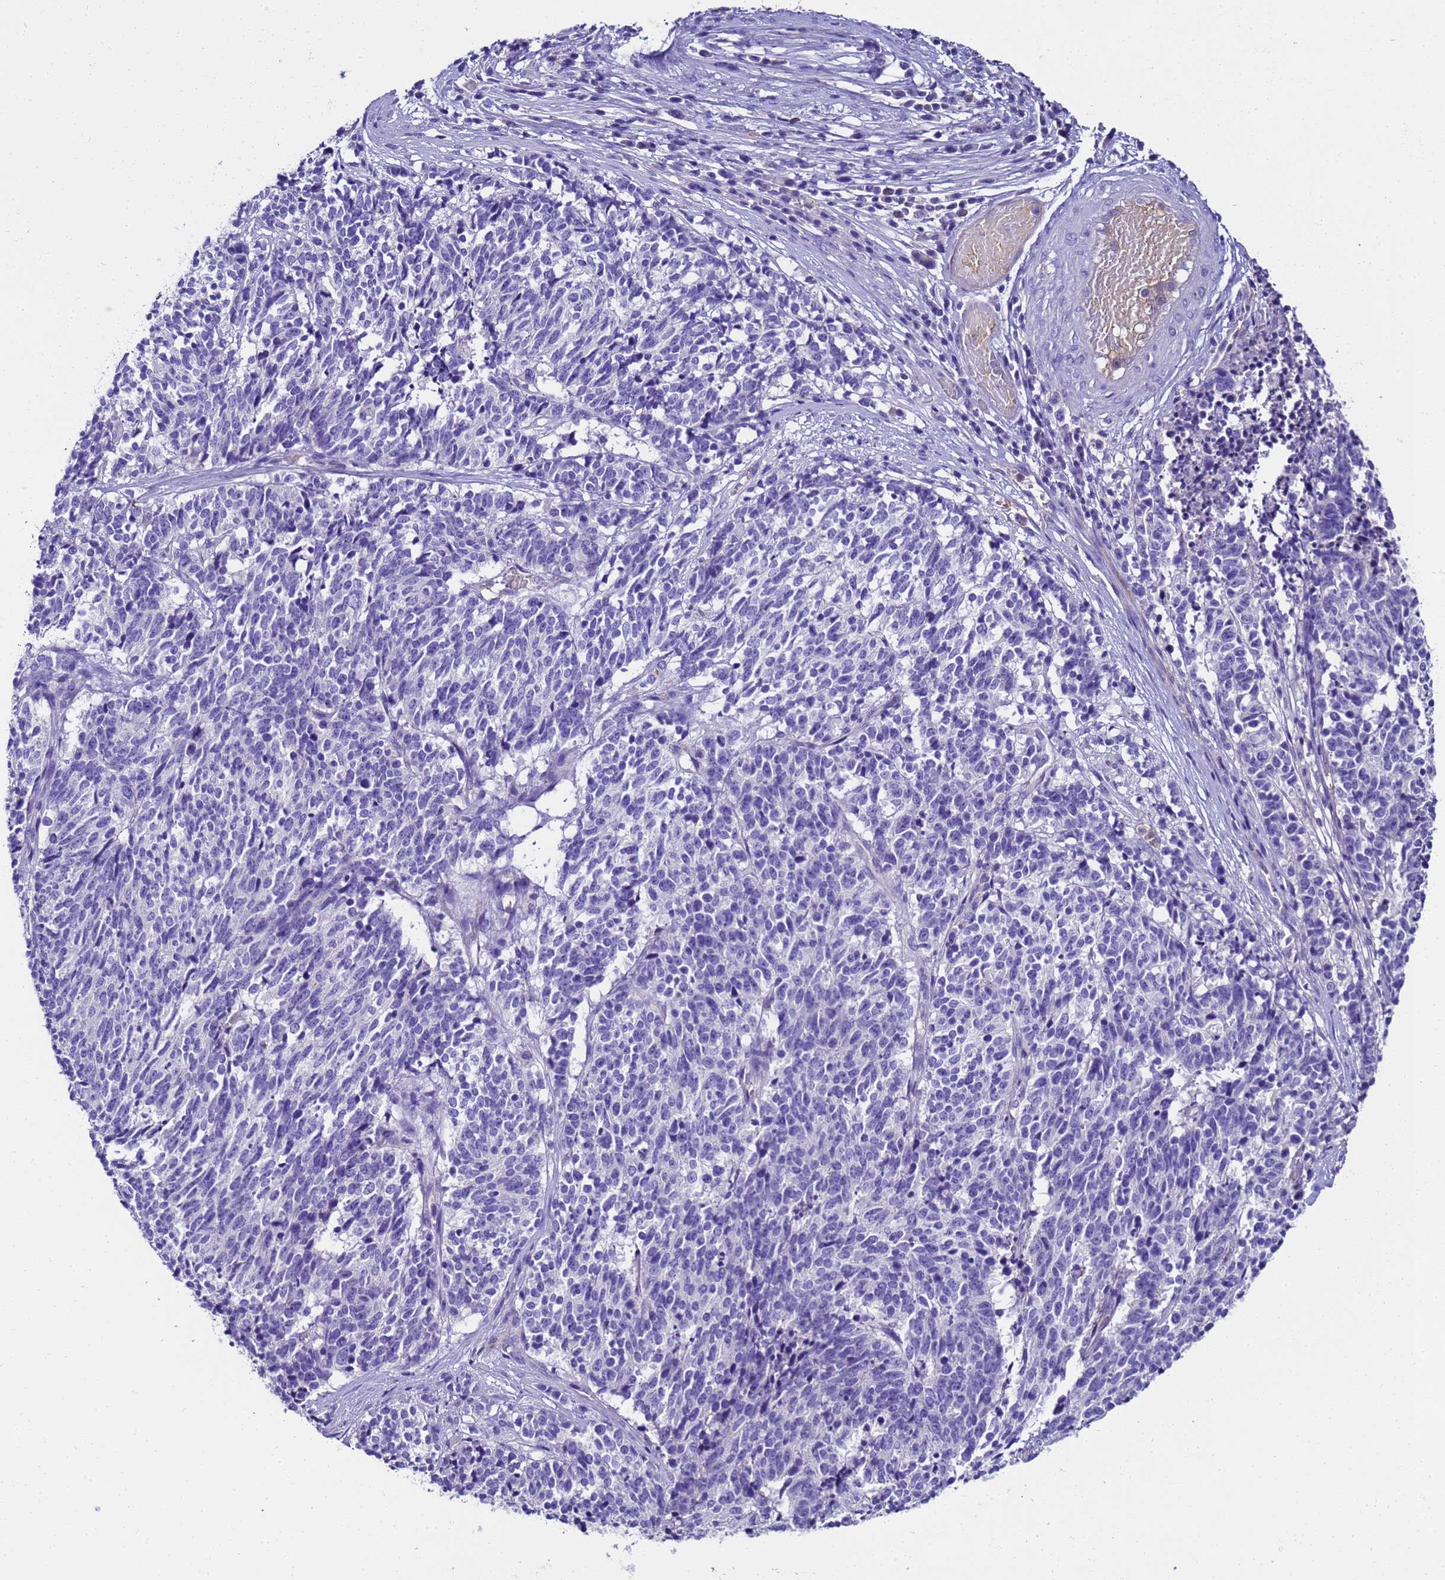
{"staining": {"intensity": "negative", "quantity": "none", "location": "none"}, "tissue": "cervical cancer", "cell_type": "Tumor cells", "image_type": "cancer", "snomed": [{"axis": "morphology", "description": "Squamous cell carcinoma, NOS"}, {"axis": "topography", "description": "Cervix"}], "caption": "Tumor cells are negative for brown protein staining in cervical cancer.", "gene": "UGT2A1", "patient": {"sex": "female", "age": 29}}